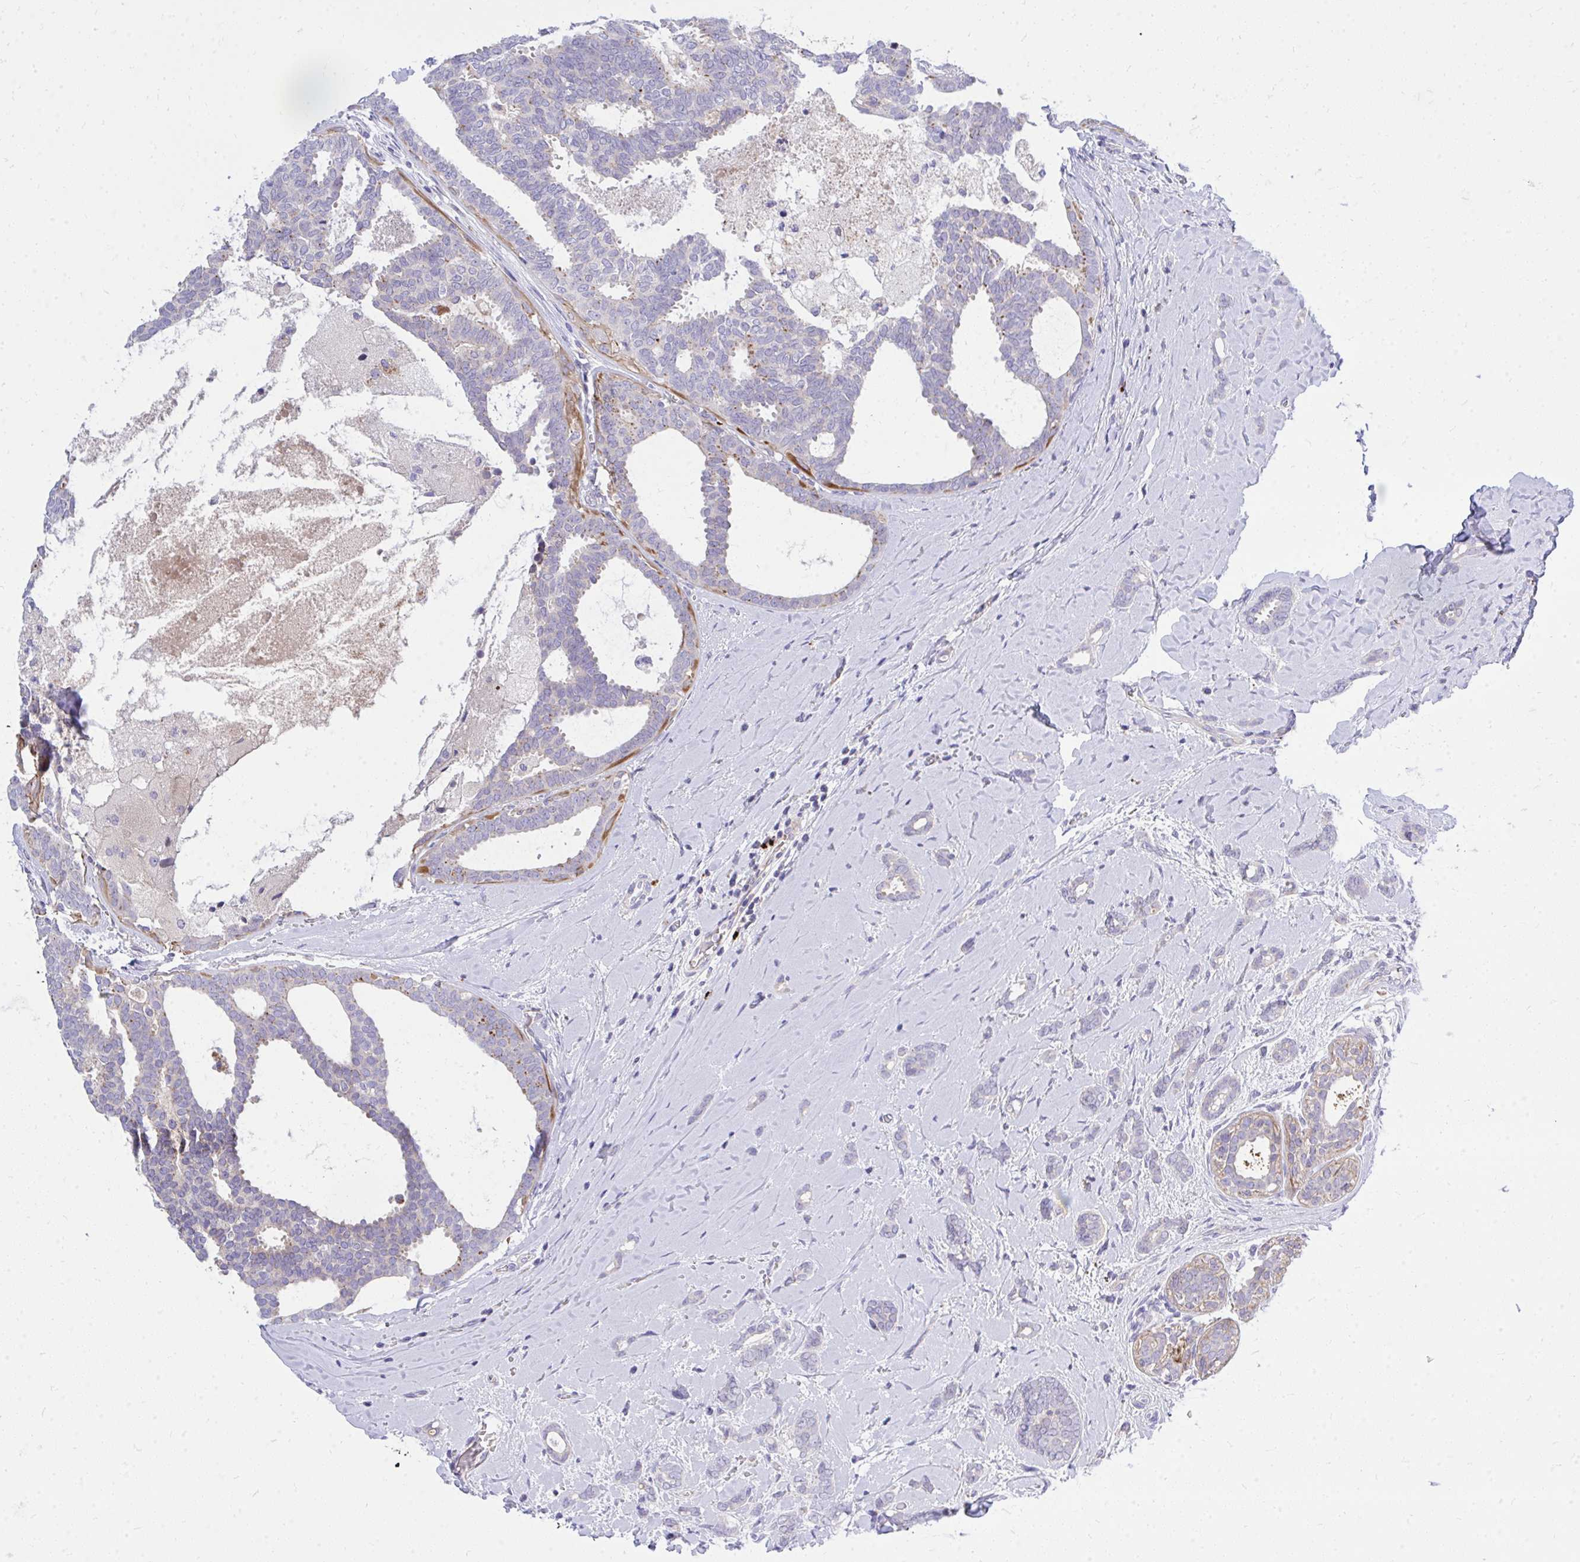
{"staining": {"intensity": "negative", "quantity": "none", "location": "none"}, "tissue": "breast cancer", "cell_type": "Tumor cells", "image_type": "cancer", "snomed": [{"axis": "morphology", "description": "Intraductal carcinoma, in situ"}, {"axis": "morphology", "description": "Duct carcinoma"}, {"axis": "morphology", "description": "Lobular carcinoma, in situ"}, {"axis": "topography", "description": "Breast"}], "caption": "A micrograph of breast cancer stained for a protein shows no brown staining in tumor cells.", "gene": "TP53I11", "patient": {"sex": "female", "age": 44}}